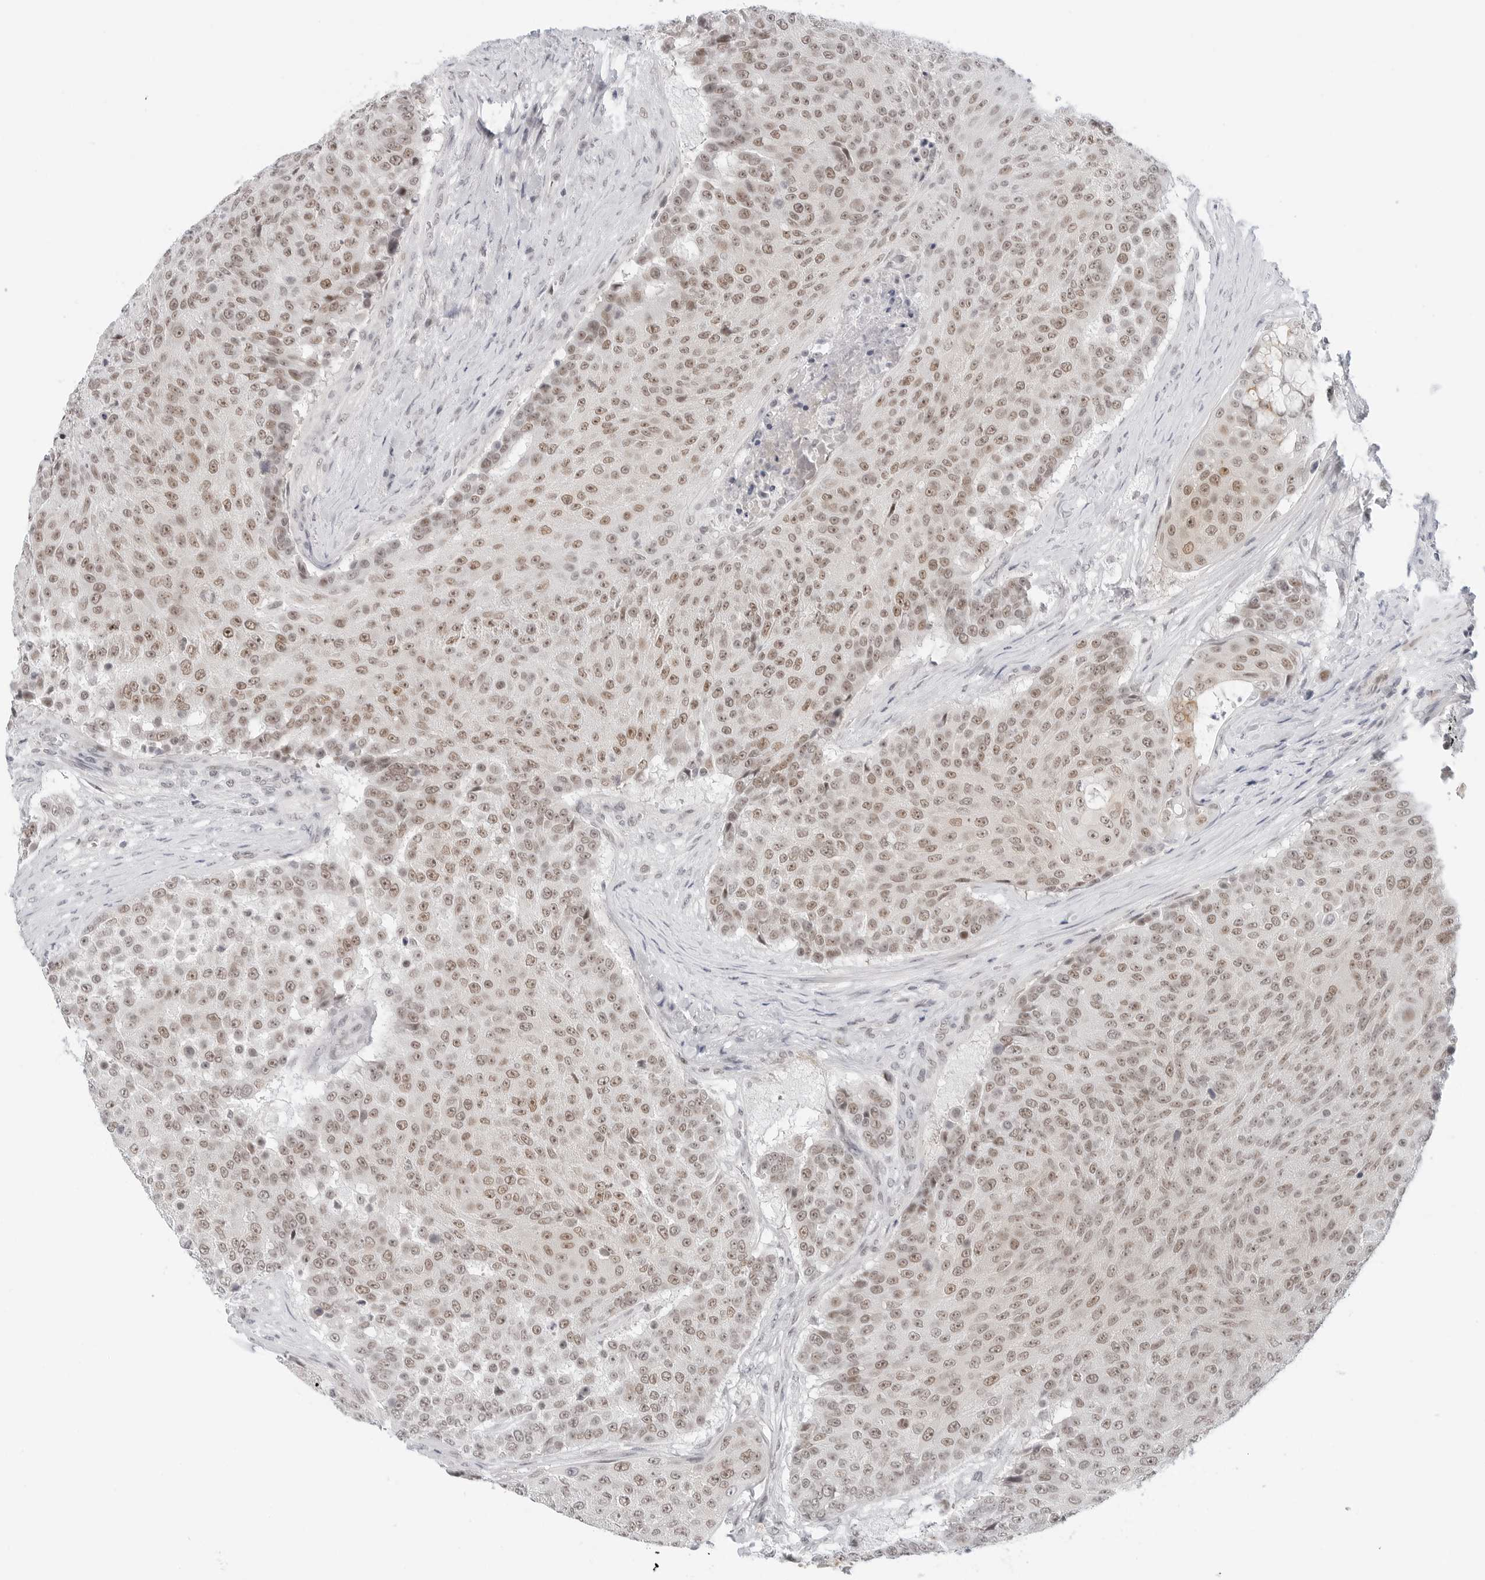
{"staining": {"intensity": "moderate", "quantity": ">75%", "location": "nuclear"}, "tissue": "urothelial cancer", "cell_type": "Tumor cells", "image_type": "cancer", "snomed": [{"axis": "morphology", "description": "Urothelial carcinoma, High grade"}, {"axis": "topography", "description": "Urinary bladder"}], "caption": "IHC micrograph of human urothelial cancer stained for a protein (brown), which displays medium levels of moderate nuclear positivity in approximately >75% of tumor cells.", "gene": "TSEN2", "patient": {"sex": "female", "age": 63}}